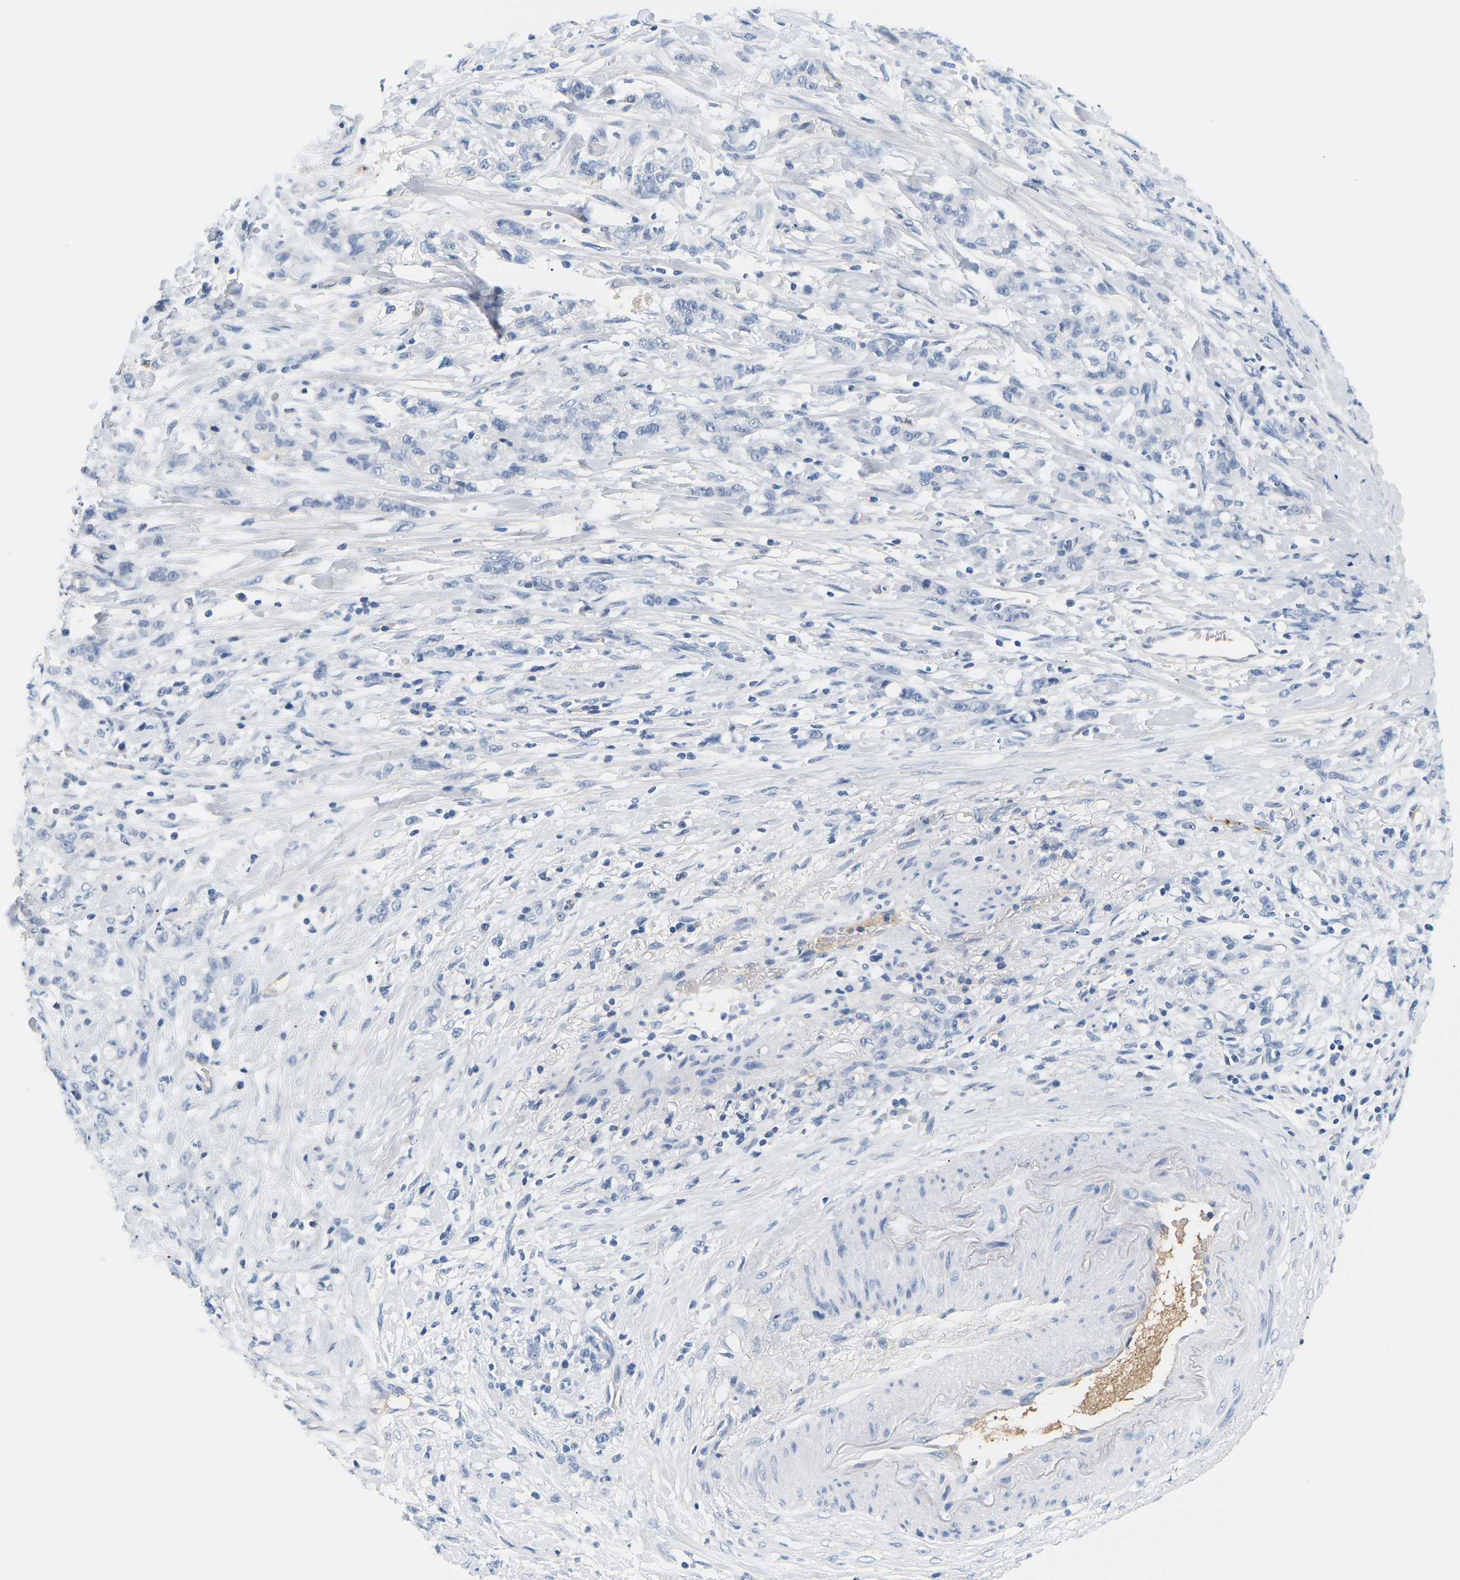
{"staining": {"intensity": "negative", "quantity": "none", "location": "none"}, "tissue": "stomach cancer", "cell_type": "Tumor cells", "image_type": "cancer", "snomed": [{"axis": "morphology", "description": "Adenocarcinoma, NOS"}, {"axis": "topography", "description": "Stomach, lower"}], "caption": "DAB (3,3'-diaminobenzidine) immunohistochemical staining of human stomach cancer demonstrates no significant expression in tumor cells.", "gene": "APOB", "patient": {"sex": "male", "age": 88}}